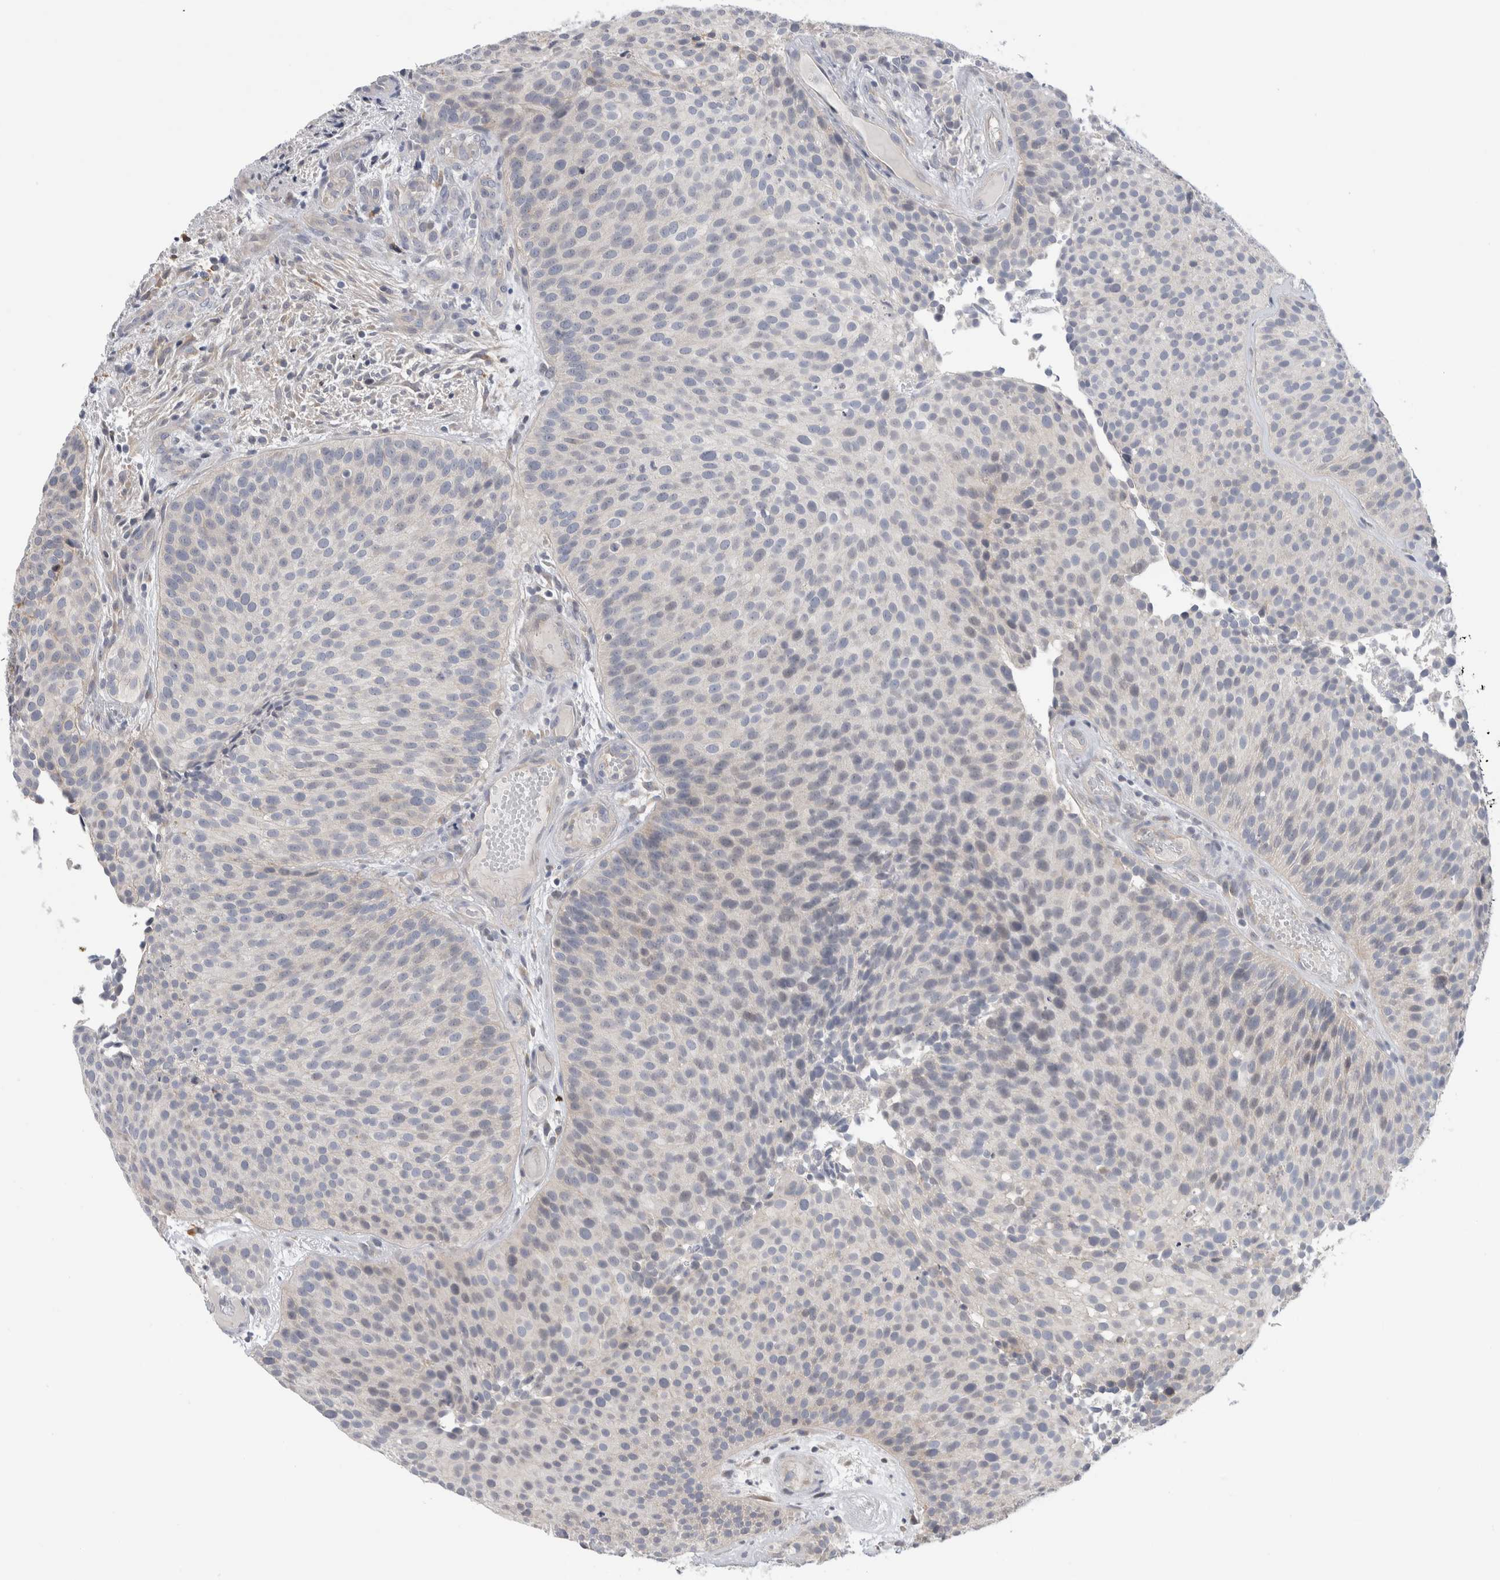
{"staining": {"intensity": "negative", "quantity": "none", "location": "none"}, "tissue": "urothelial cancer", "cell_type": "Tumor cells", "image_type": "cancer", "snomed": [{"axis": "morphology", "description": "Urothelial carcinoma, Low grade"}, {"axis": "topography", "description": "Urinary bladder"}], "caption": "Low-grade urothelial carcinoma stained for a protein using immunohistochemistry (IHC) exhibits no positivity tumor cells.", "gene": "SYTL5", "patient": {"sex": "male", "age": 86}}